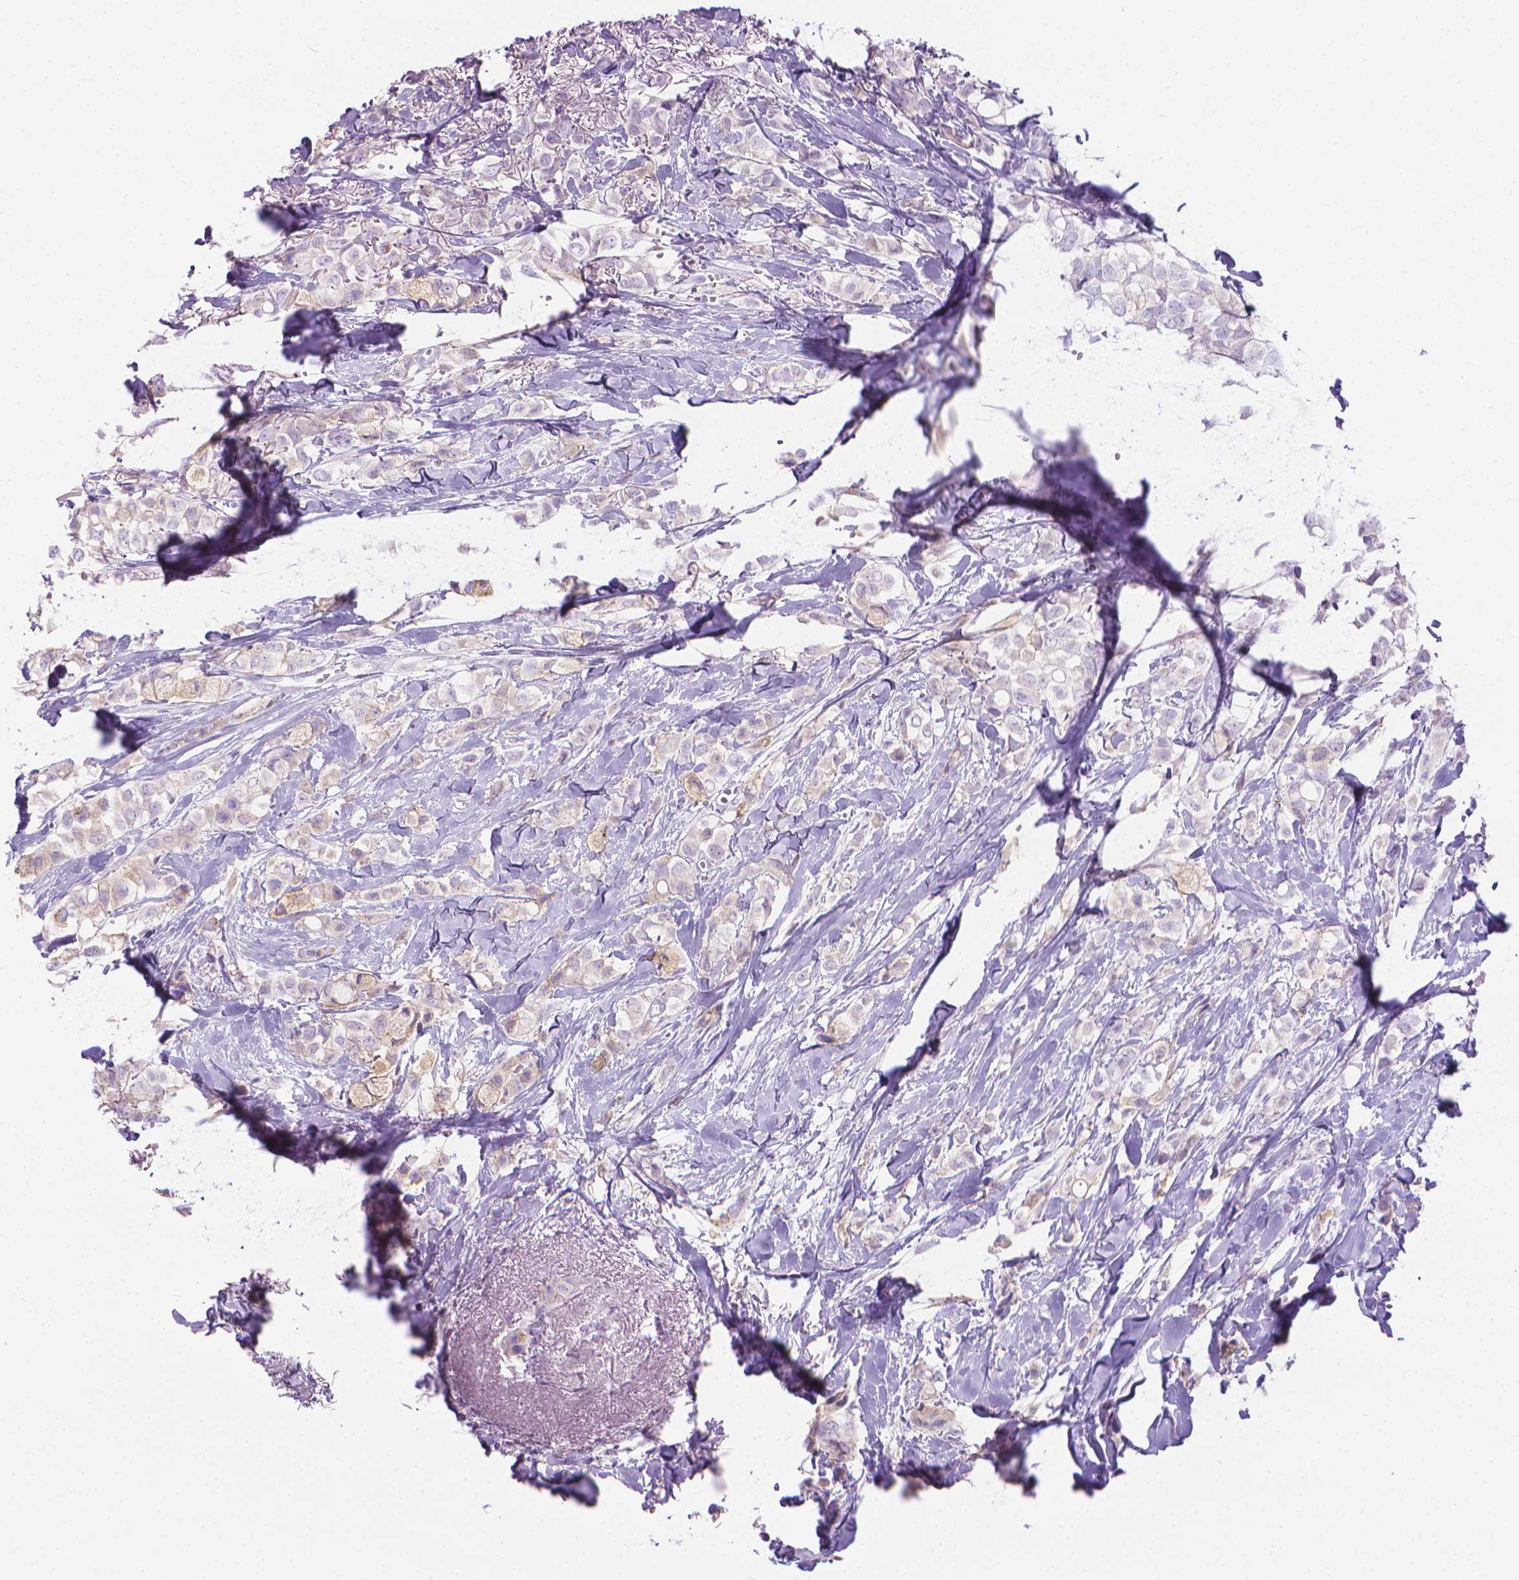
{"staining": {"intensity": "negative", "quantity": "none", "location": "none"}, "tissue": "breast cancer", "cell_type": "Tumor cells", "image_type": "cancer", "snomed": [{"axis": "morphology", "description": "Duct carcinoma"}, {"axis": "topography", "description": "Breast"}], "caption": "Tumor cells are negative for protein expression in human invasive ductal carcinoma (breast). (DAB immunohistochemistry with hematoxylin counter stain).", "gene": "SPAG6", "patient": {"sex": "female", "age": 85}}